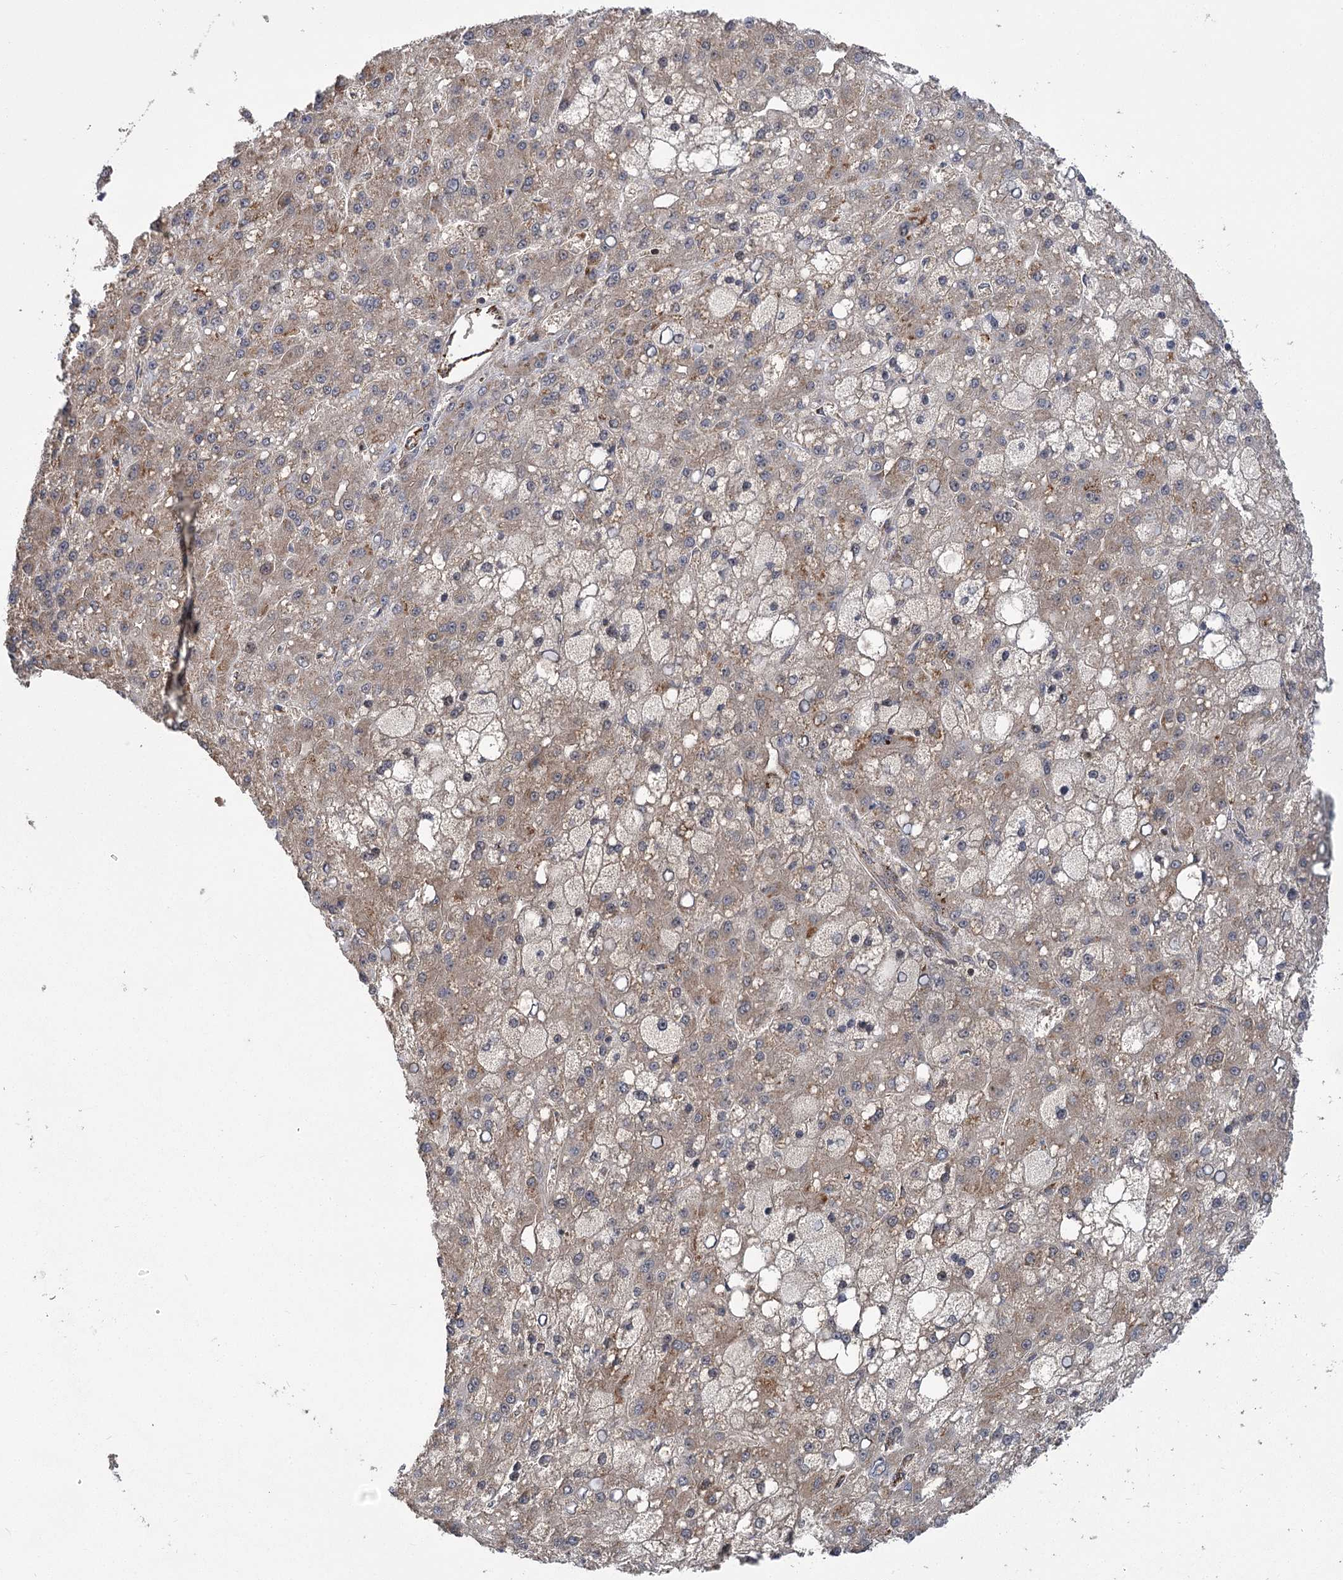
{"staining": {"intensity": "weak", "quantity": "25%-75%", "location": "cytoplasmic/membranous"}, "tissue": "liver cancer", "cell_type": "Tumor cells", "image_type": "cancer", "snomed": [{"axis": "morphology", "description": "Carcinoma, Hepatocellular, NOS"}, {"axis": "topography", "description": "Liver"}], "caption": "Immunohistochemical staining of human liver hepatocellular carcinoma shows low levels of weak cytoplasmic/membranous protein staining in approximately 25%-75% of tumor cells.", "gene": "CARD19", "patient": {"sex": "male", "age": 67}}